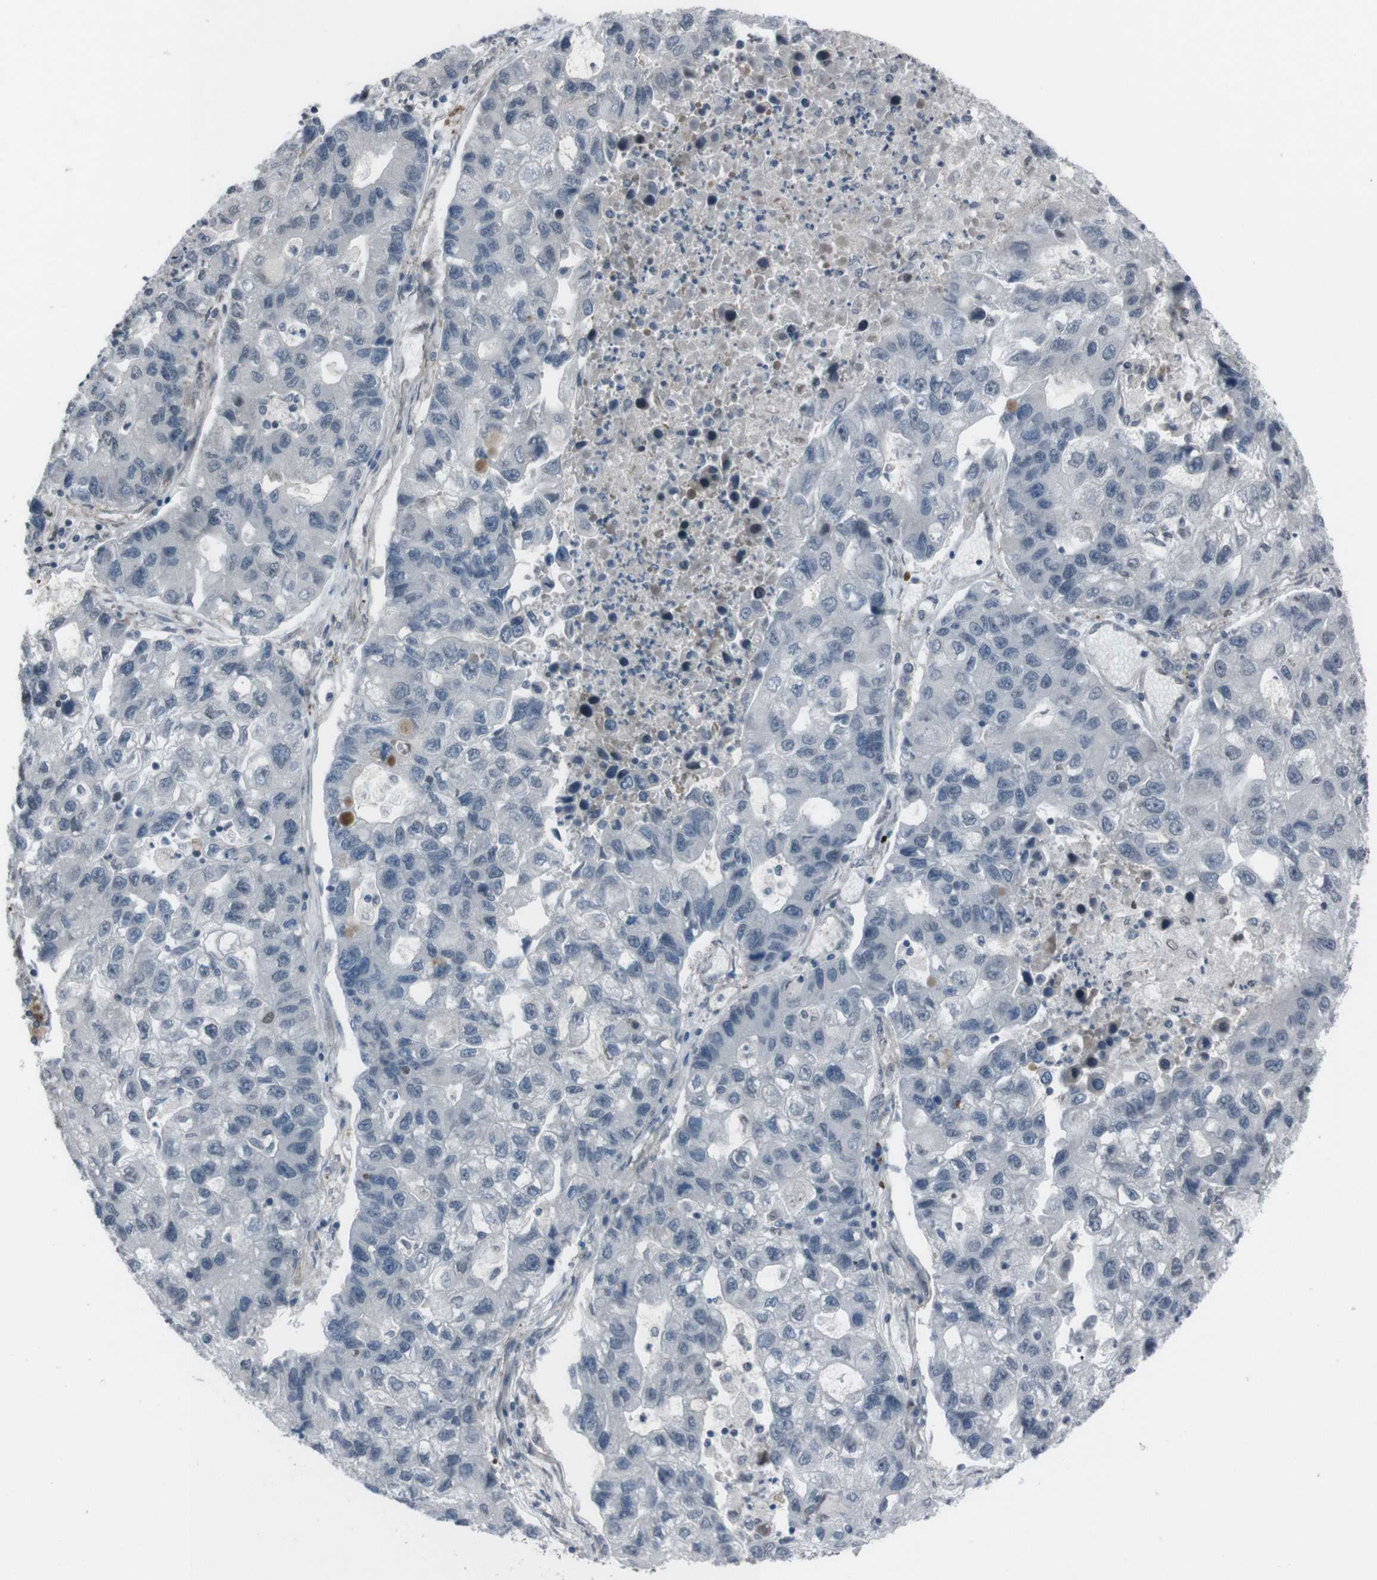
{"staining": {"intensity": "negative", "quantity": "none", "location": "none"}, "tissue": "lung cancer", "cell_type": "Tumor cells", "image_type": "cancer", "snomed": [{"axis": "morphology", "description": "Adenocarcinoma, NOS"}, {"axis": "topography", "description": "Lung"}], "caption": "Photomicrograph shows no significant protein positivity in tumor cells of lung adenocarcinoma.", "gene": "SS18L1", "patient": {"sex": "female", "age": 51}}